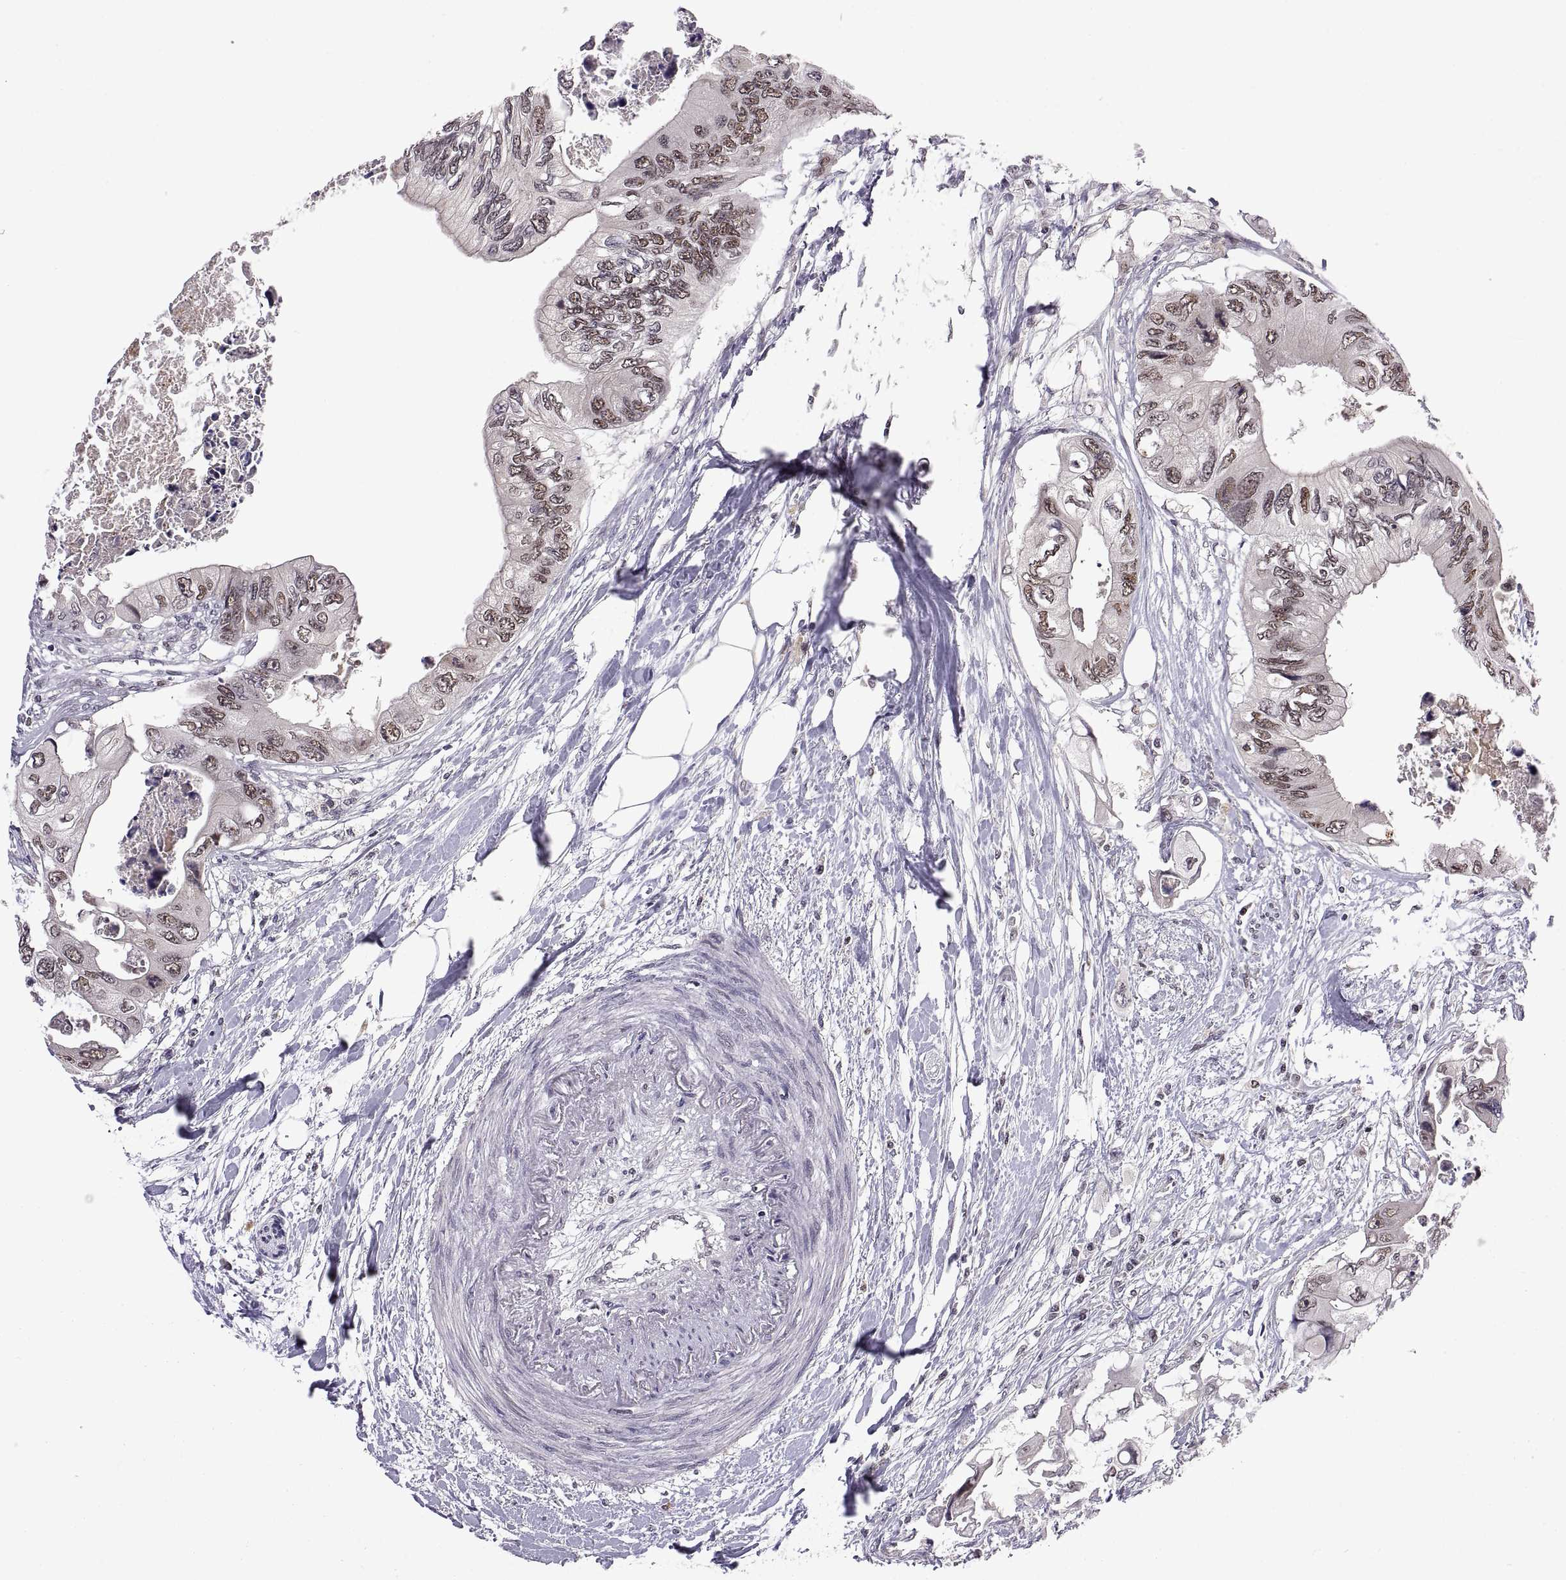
{"staining": {"intensity": "weak", "quantity": "25%-75%", "location": "nuclear"}, "tissue": "colorectal cancer", "cell_type": "Tumor cells", "image_type": "cancer", "snomed": [{"axis": "morphology", "description": "Adenocarcinoma, NOS"}, {"axis": "topography", "description": "Rectum"}], "caption": "An IHC photomicrograph of tumor tissue is shown. Protein staining in brown highlights weak nuclear positivity in colorectal adenocarcinoma within tumor cells.", "gene": "CHFR", "patient": {"sex": "male", "age": 63}}